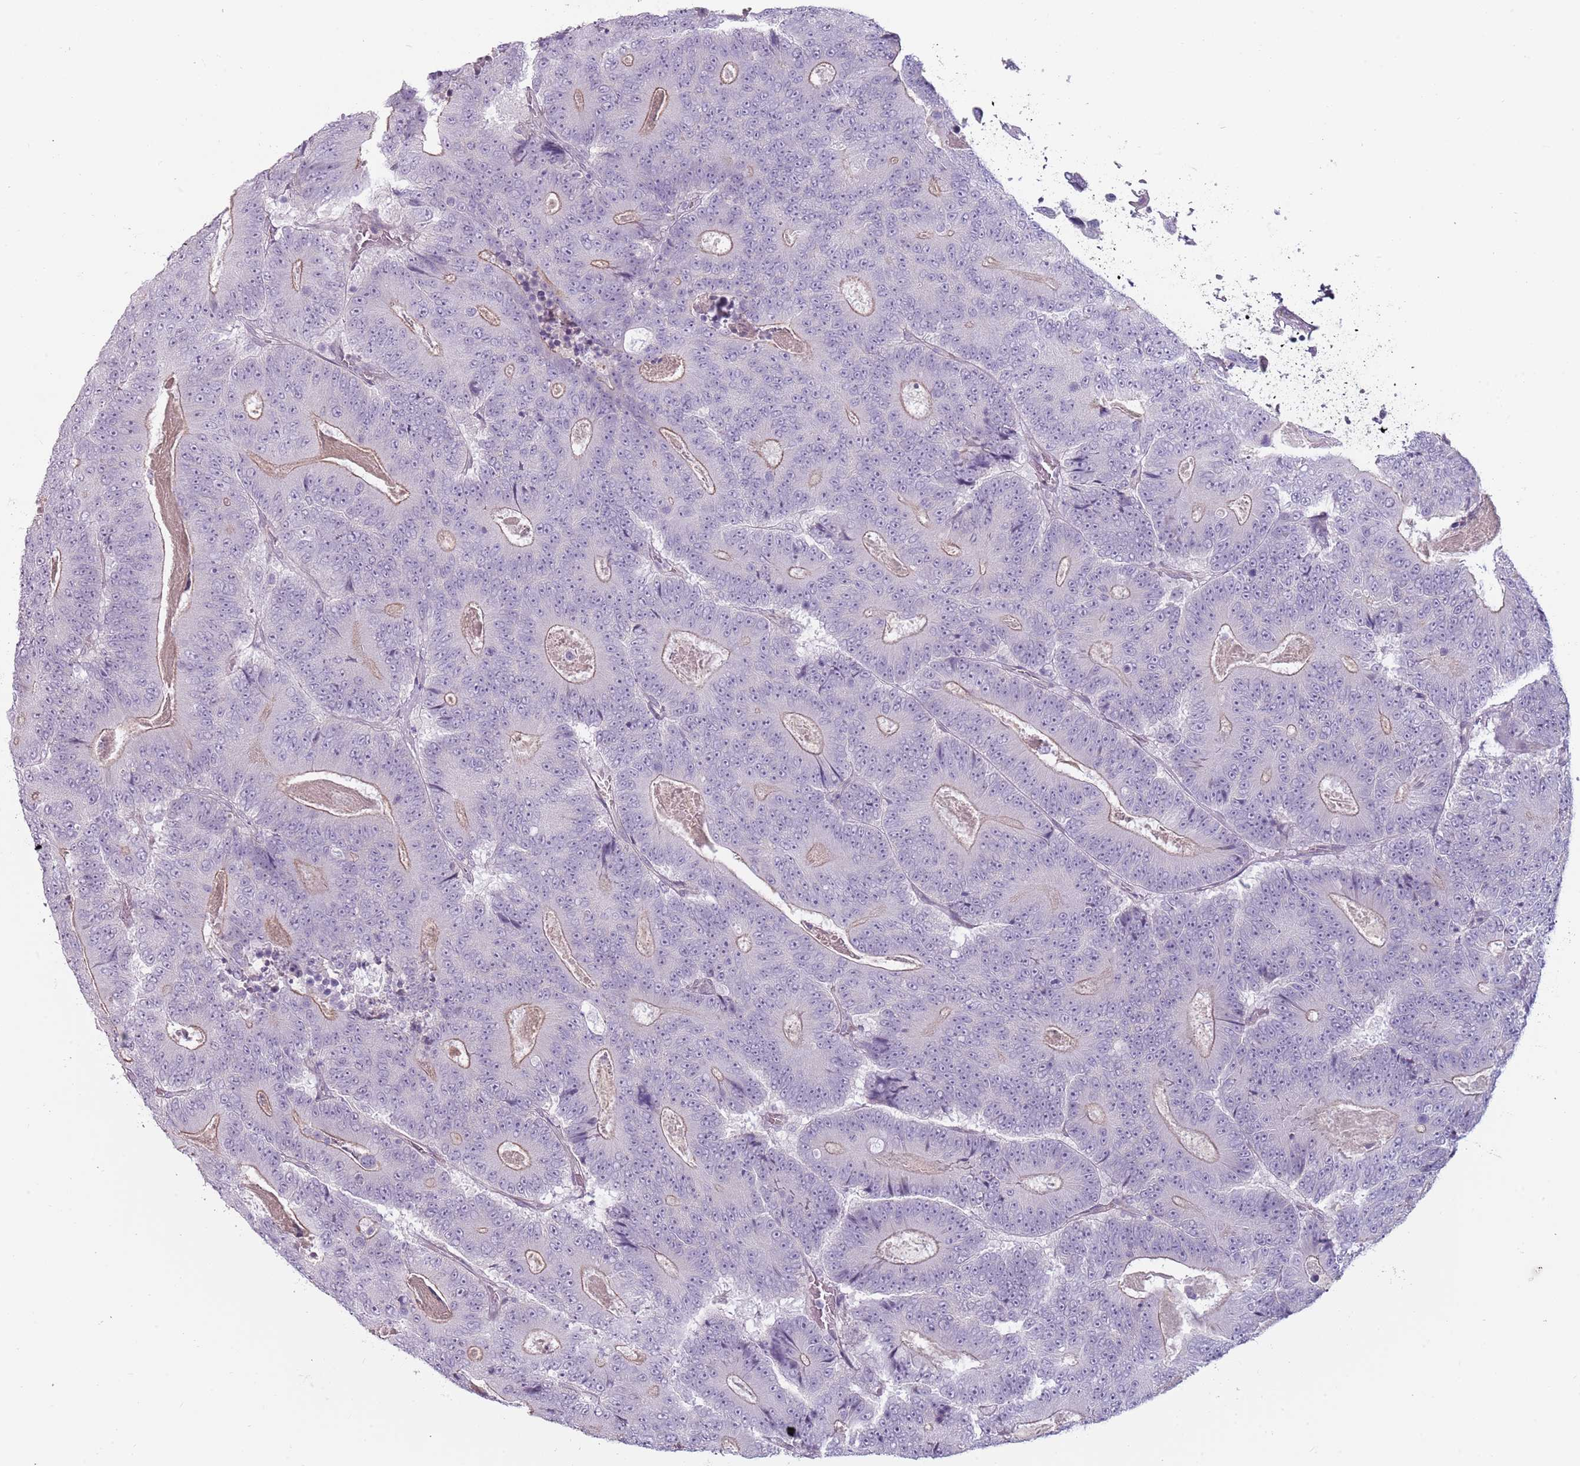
{"staining": {"intensity": "negative", "quantity": "none", "location": "none"}, "tissue": "colorectal cancer", "cell_type": "Tumor cells", "image_type": "cancer", "snomed": [{"axis": "morphology", "description": "Adenocarcinoma, NOS"}, {"axis": "topography", "description": "Colon"}], "caption": "Immunohistochemical staining of colorectal adenocarcinoma displays no significant positivity in tumor cells.", "gene": "RFX2", "patient": {"sex": "male", "age": 83}}